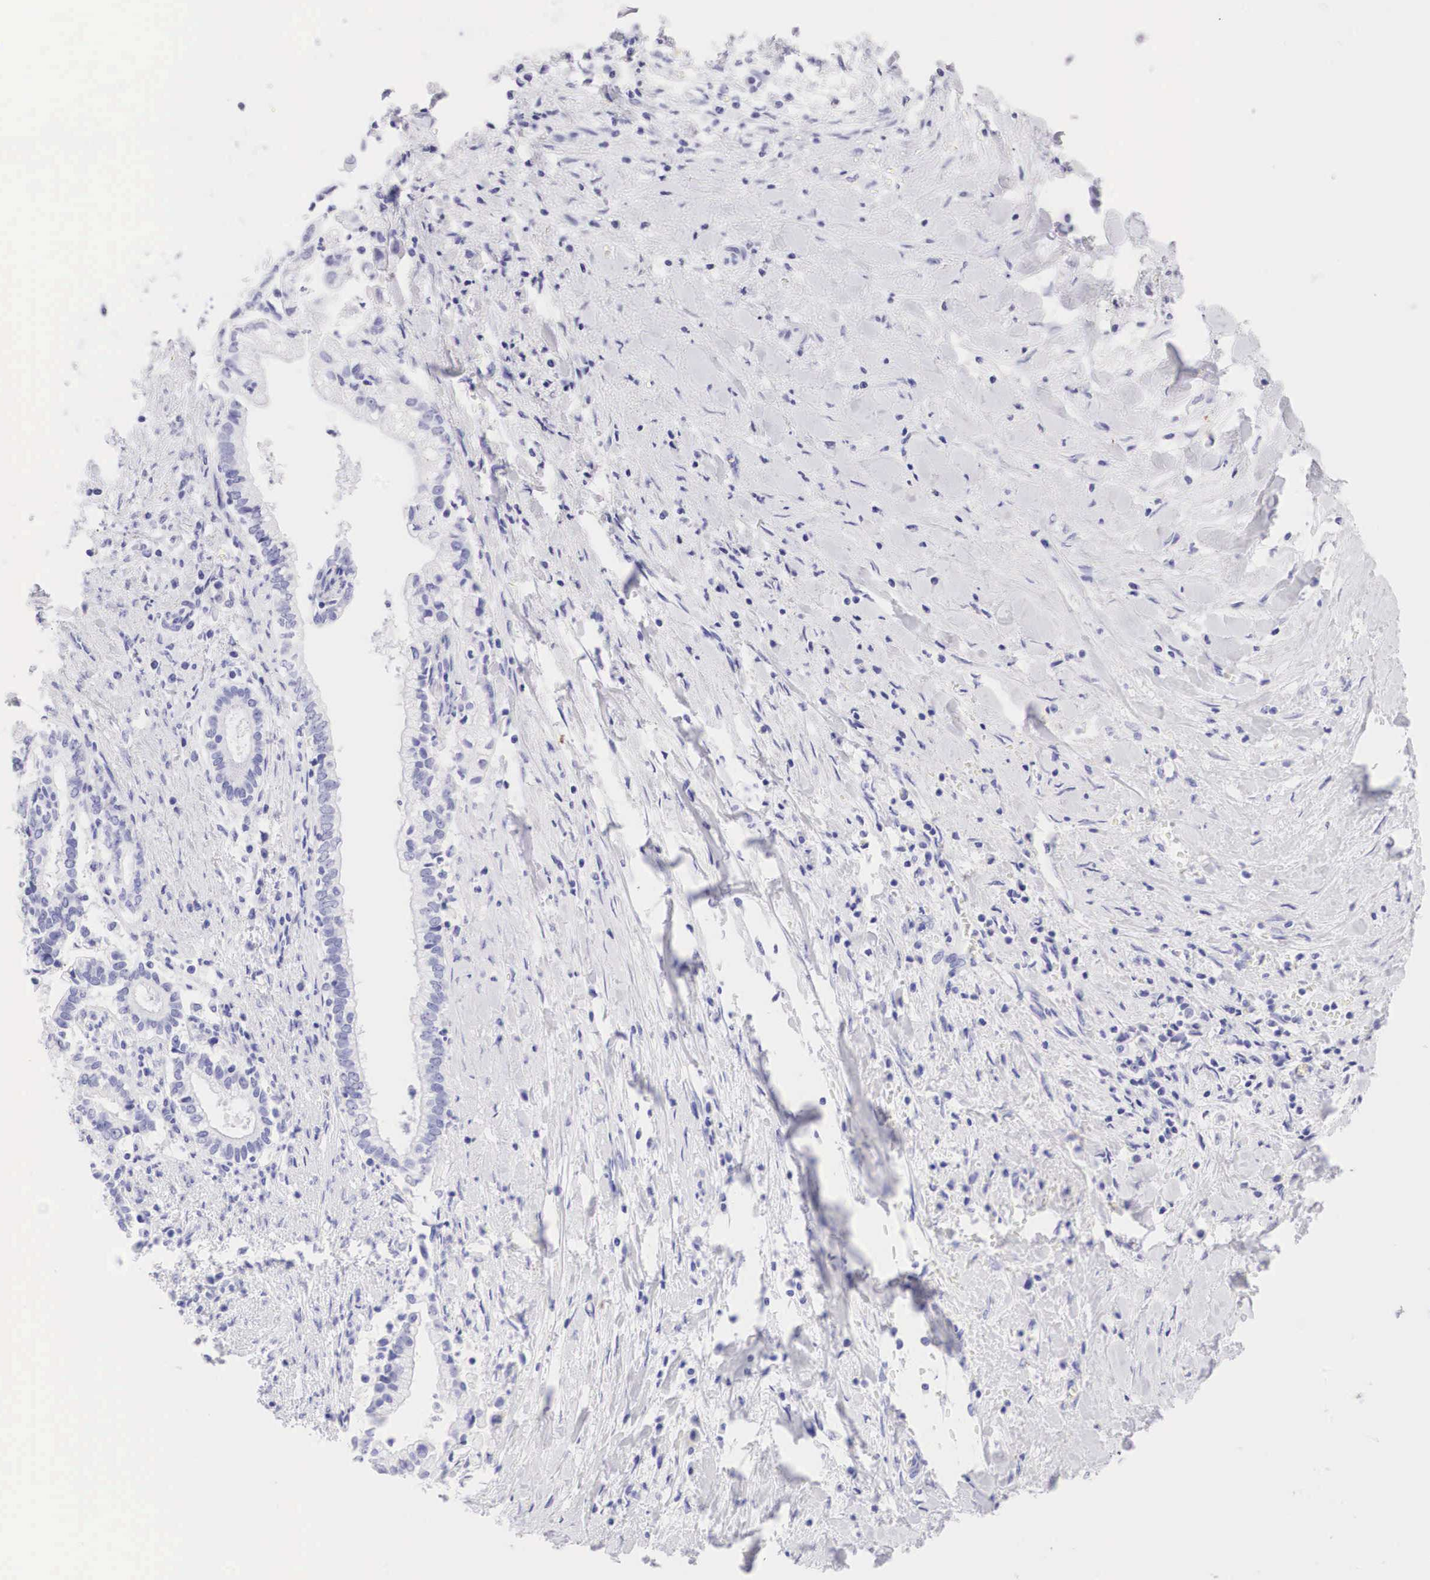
{"staining": {"intensity": "negative", "quantity": "none", "location": "none"}, "tissue": "liver cancer", "cell_type": "Tumor cells", "image_type": "cancer", "snomed": [{"axis": "morphology", "description": "Cholangiocarcinoma"}, {"axis": "topography", "description": "Liver"}], "caption": "A high-resolution histopathology image shows immunohistochemistry (IHC) staining of liver cancer, which reveals no significant expression in tumor cells.", "gene": "TYR", "patient": {"sex": "male", "age": 57}}